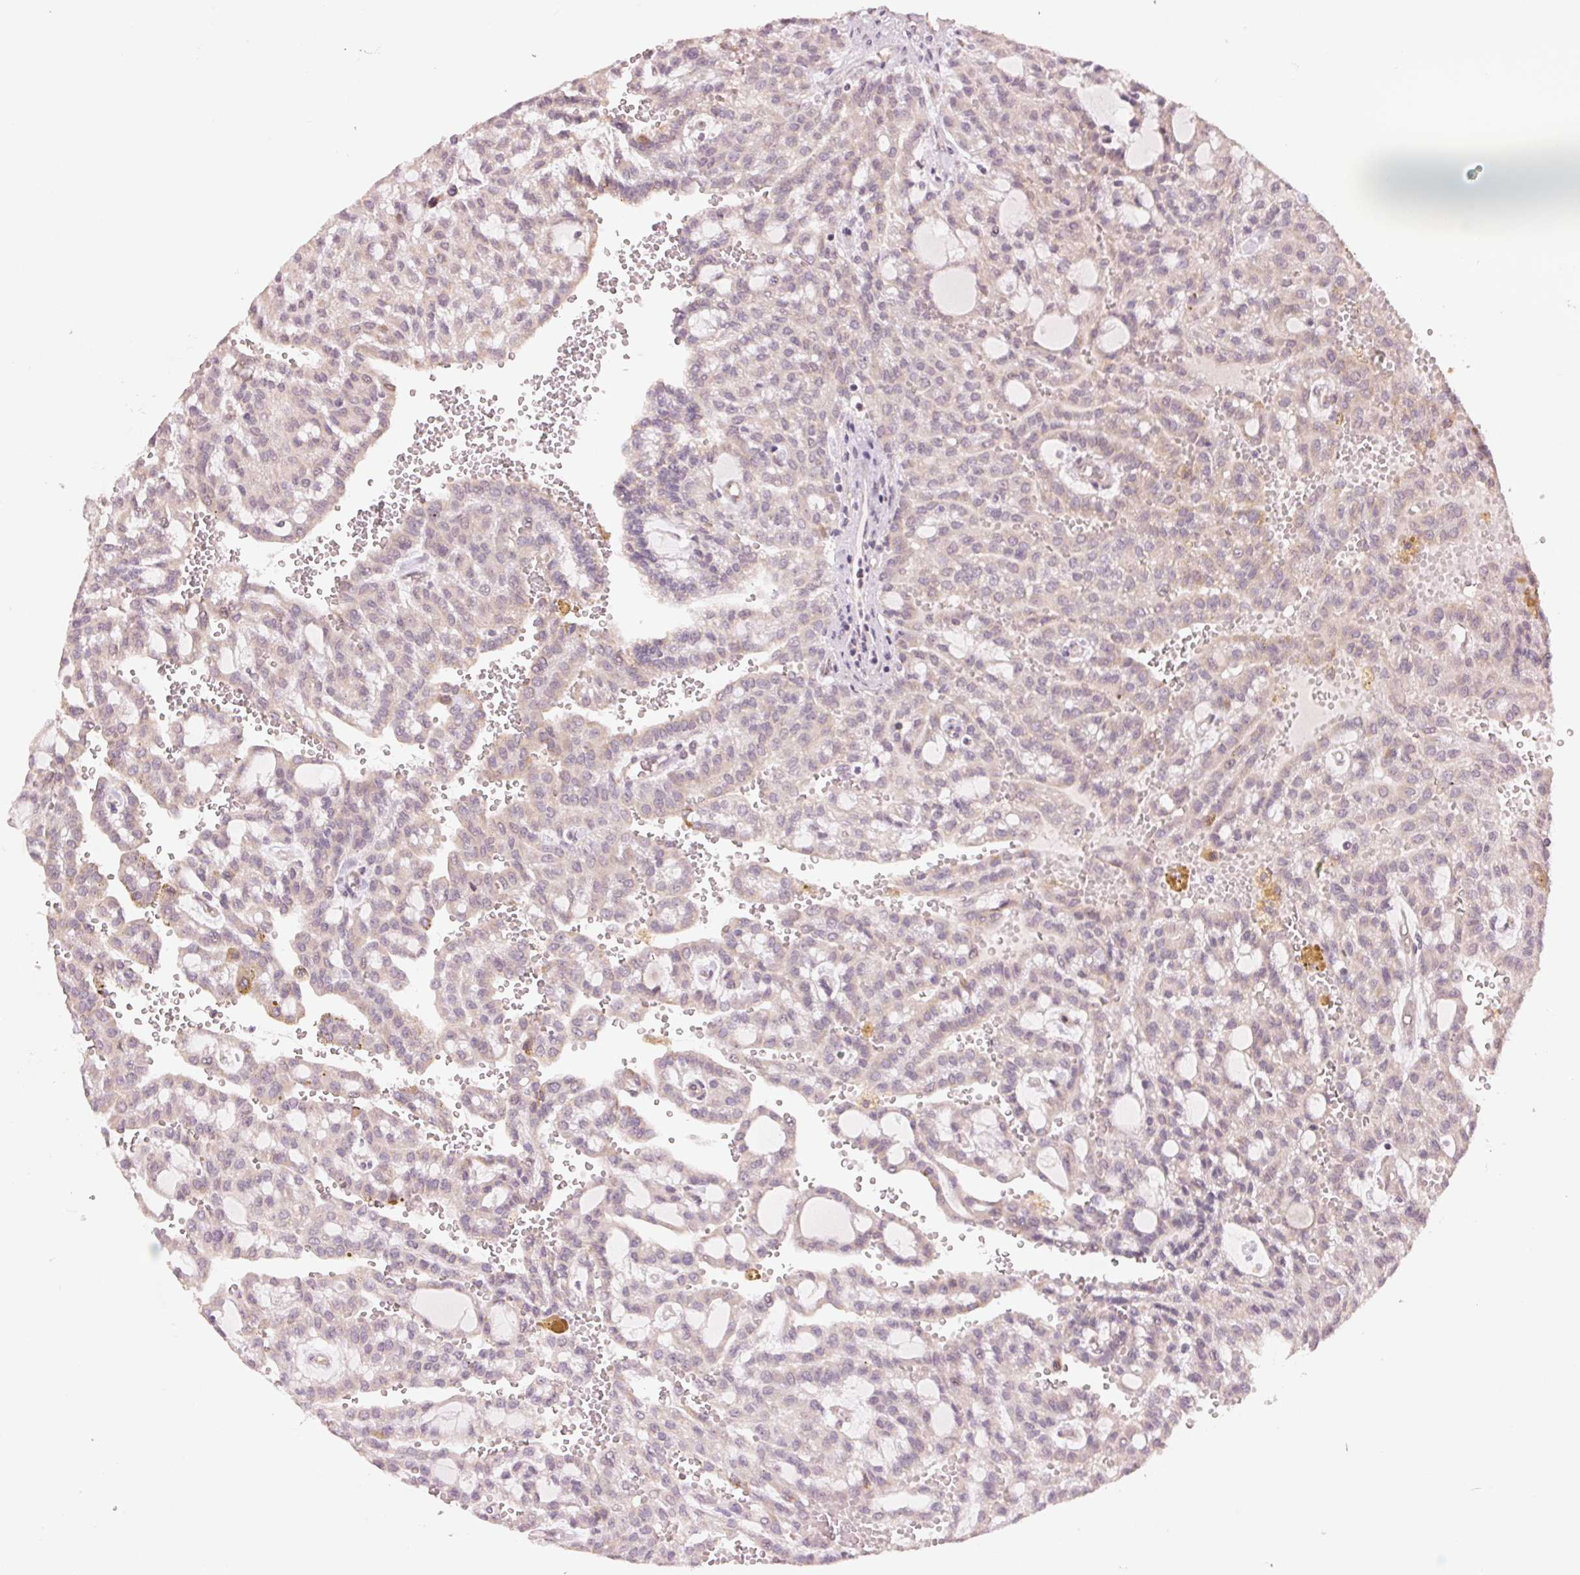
{"staining": {"intensity": "weak", "quantity": "<25%", "location": "cytoplasmic/membranous"}, "tissue": "renal cancer", "cell_type": "Tumor cells", "image_type": "cancer", "snomed": [{"axis": "morphology", "description": "Adenocarcinoma, NOS"}, {"axis": "topography", "description": "Kidney"}], "caption": "Renal cancer (adenocarcinoma) was stained to show a protein in brown. There is no significant staining in tumor cells.", "gene": "SLC20A1", "patient": {"sex": "male", "age": 63}}